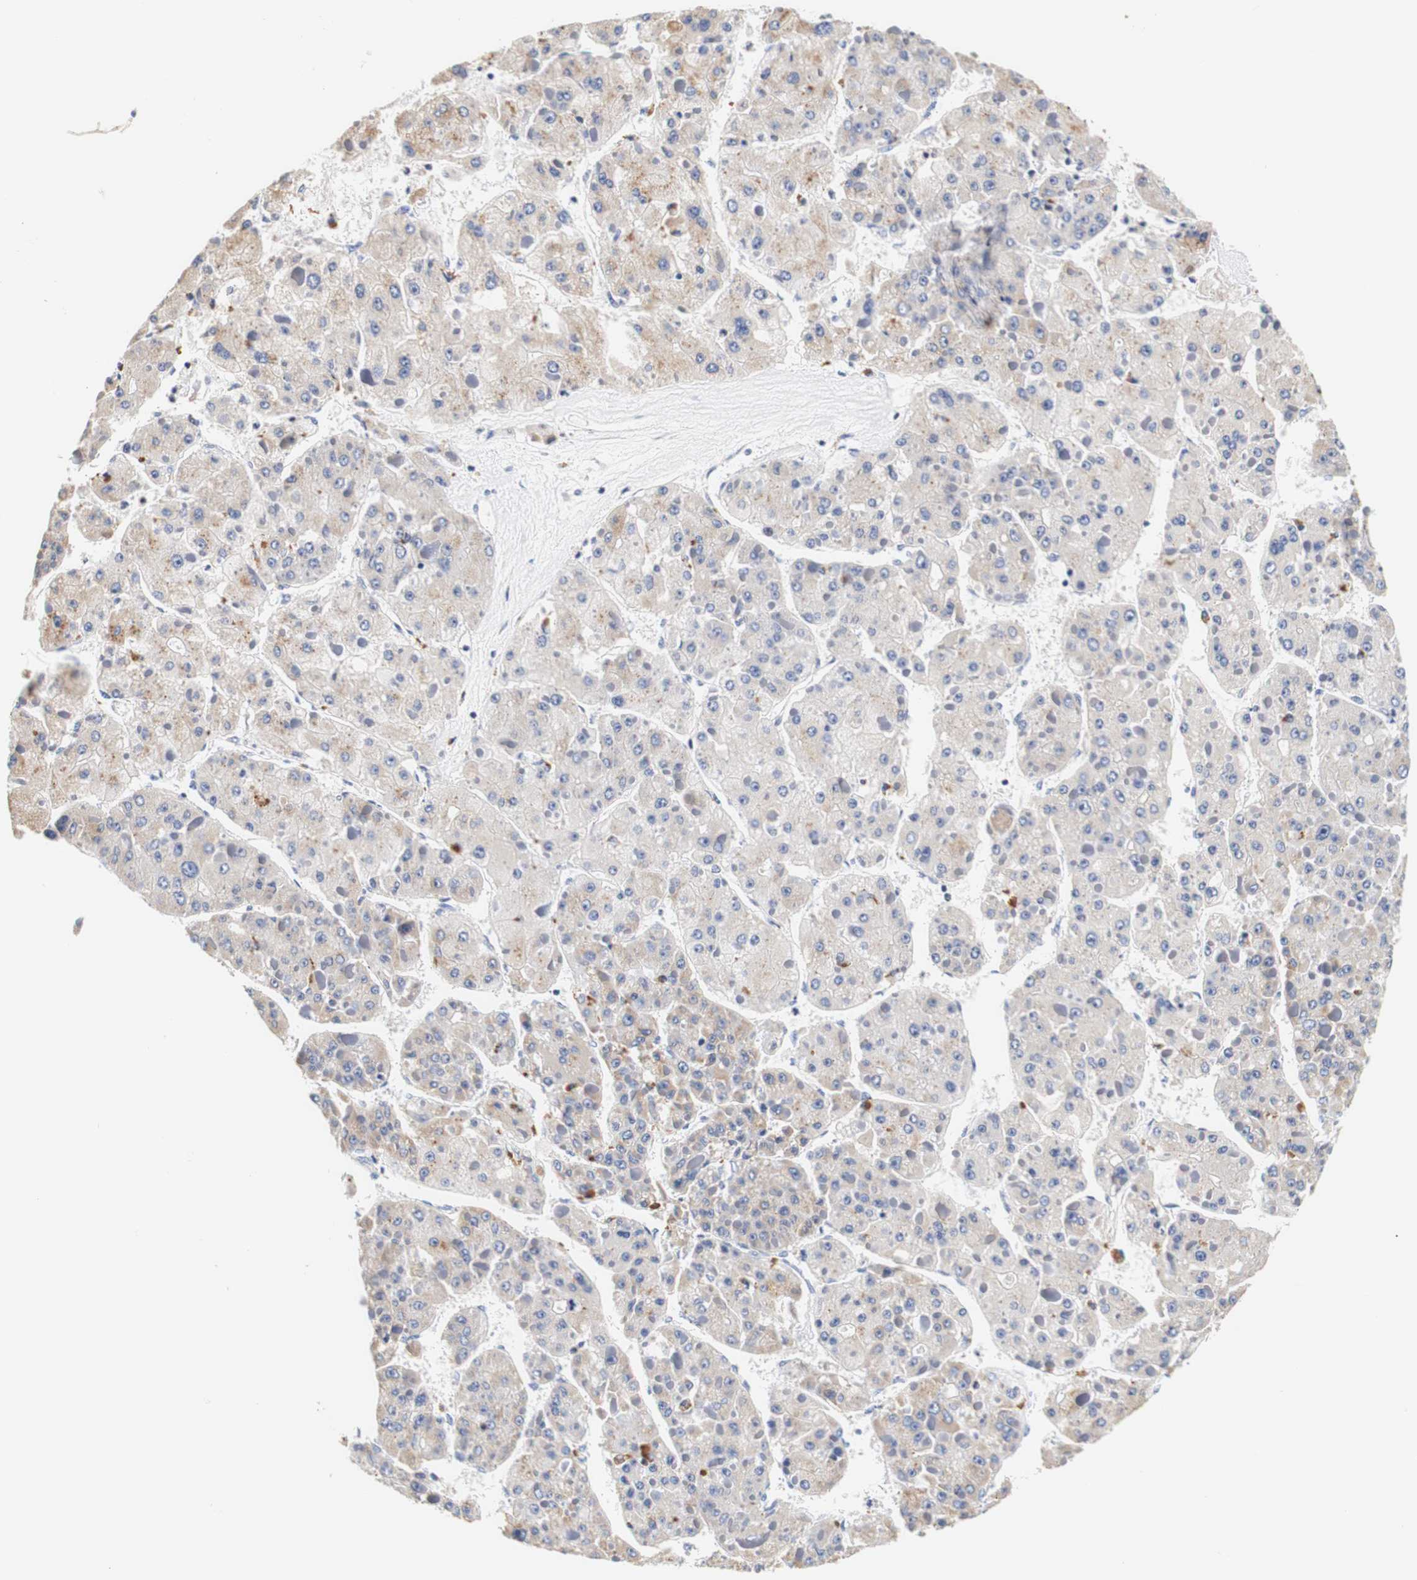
{"staining": {"intensity": "weak", "quantity": "25%-75%", "location": "cytoplasmic/membranous"}, "tissue": "liver cancer", "cell_type": "Tumor cells", "image_type": "cancer", "snomed": [{"axis": "morphology", "description": "Carcinoma, Hepatocellular, NOS"}, {"axis": "topography", "description": "Liver"}], "caption": "Liver hepatocellular carcinoma stained with a brown dye shows weak cytoplasmic/membranous positive positivity in approximately 25%-75% of tumor cells.", "gene": "CAMK4", "patient": {"sex": "female", "age": 73}}